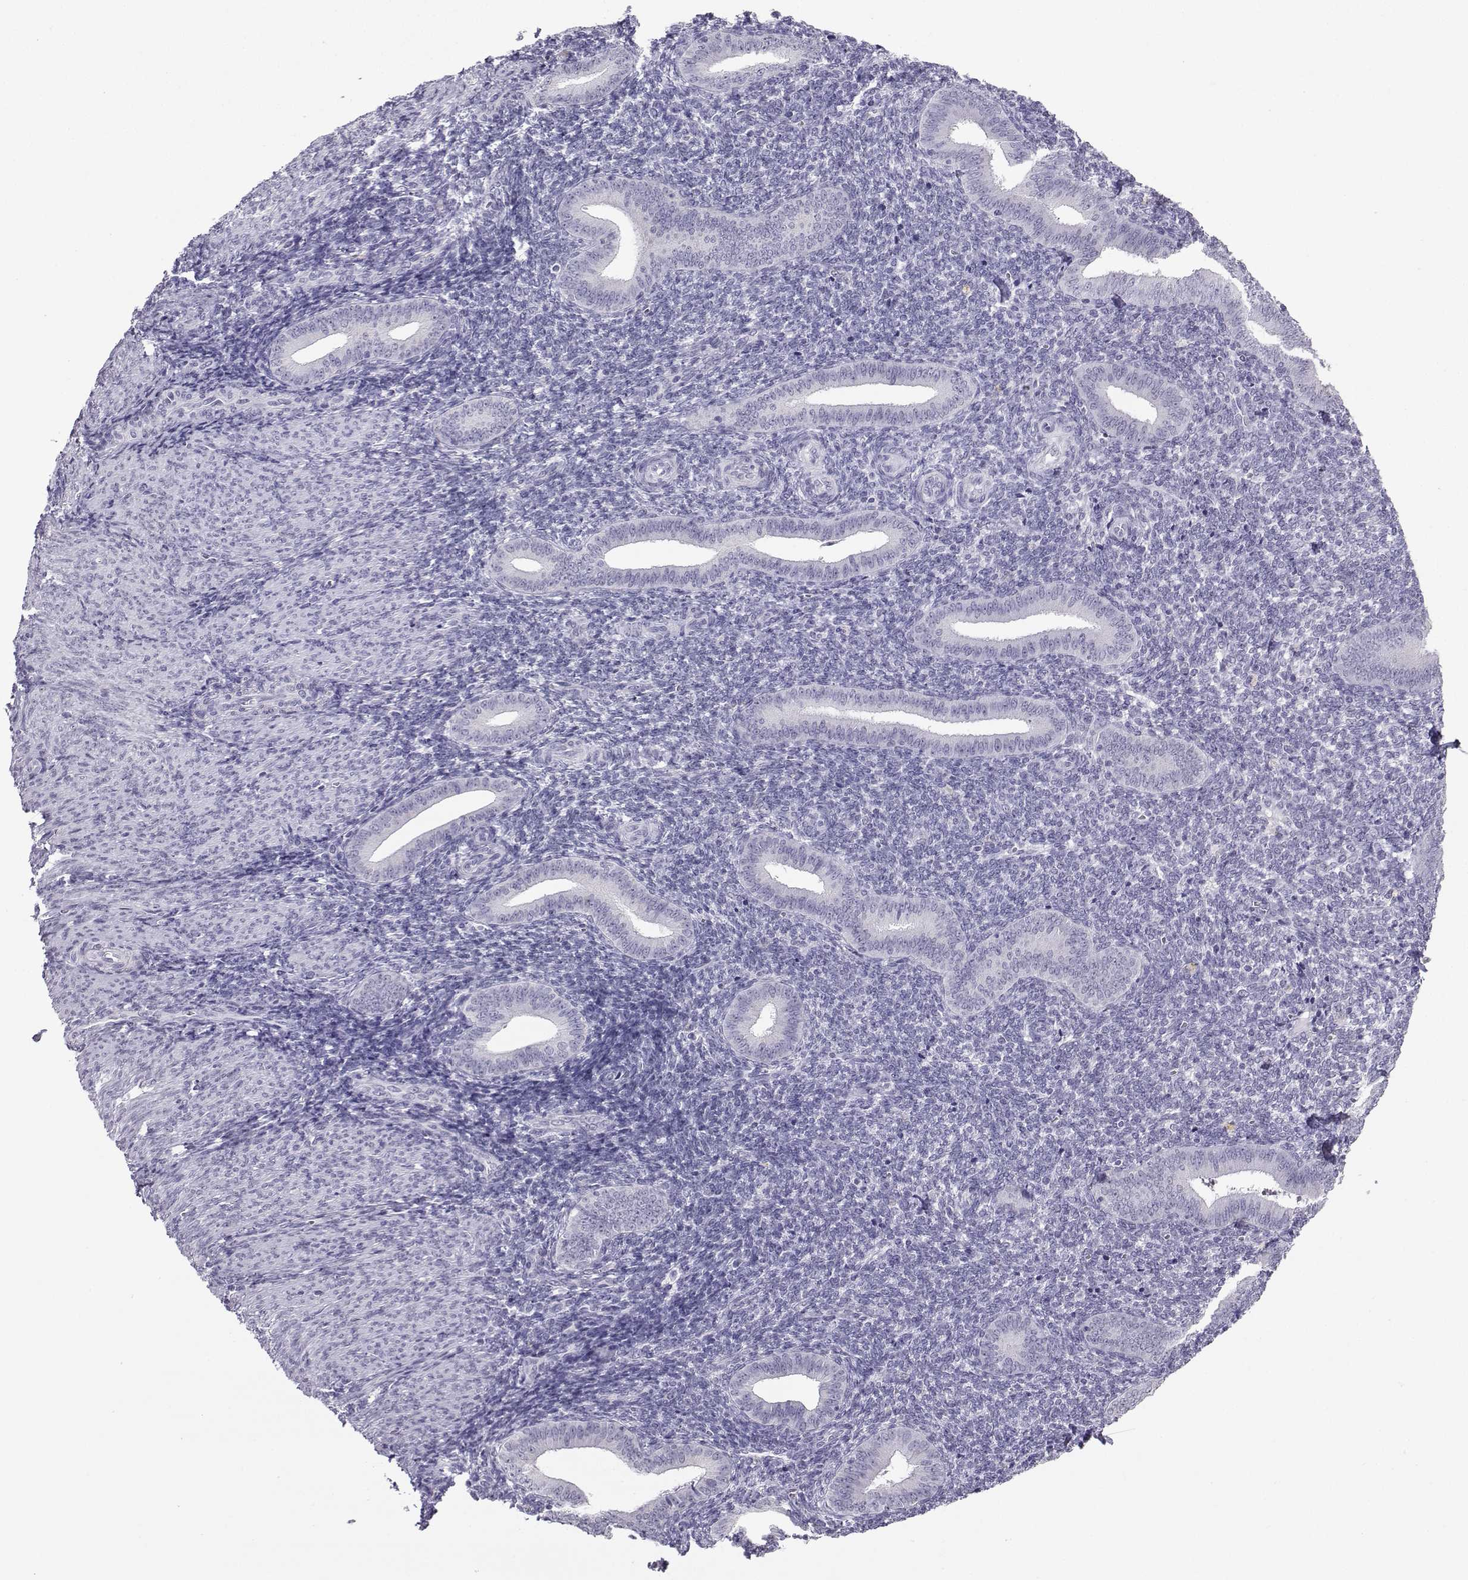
{"staining": {"intensity": "negative", "quantity": "none", "location": "none"}, "tissue": "endometrium", "cell_type": "Cells in endometrial stroma", "image_type": "normal", "snomed": [{"axis": "morphology", "description": "Normal tissue, NOS"}, {"axis": "topography", "description": "Endometrium"}], "caption": "This is a micrograph of immunohistochemistry staining of unremarkable endometrium, which shows no positivity in cells in endometrial stroma.", "gene": "TBR1", "patient": {"sex": "female", "age": 25}}